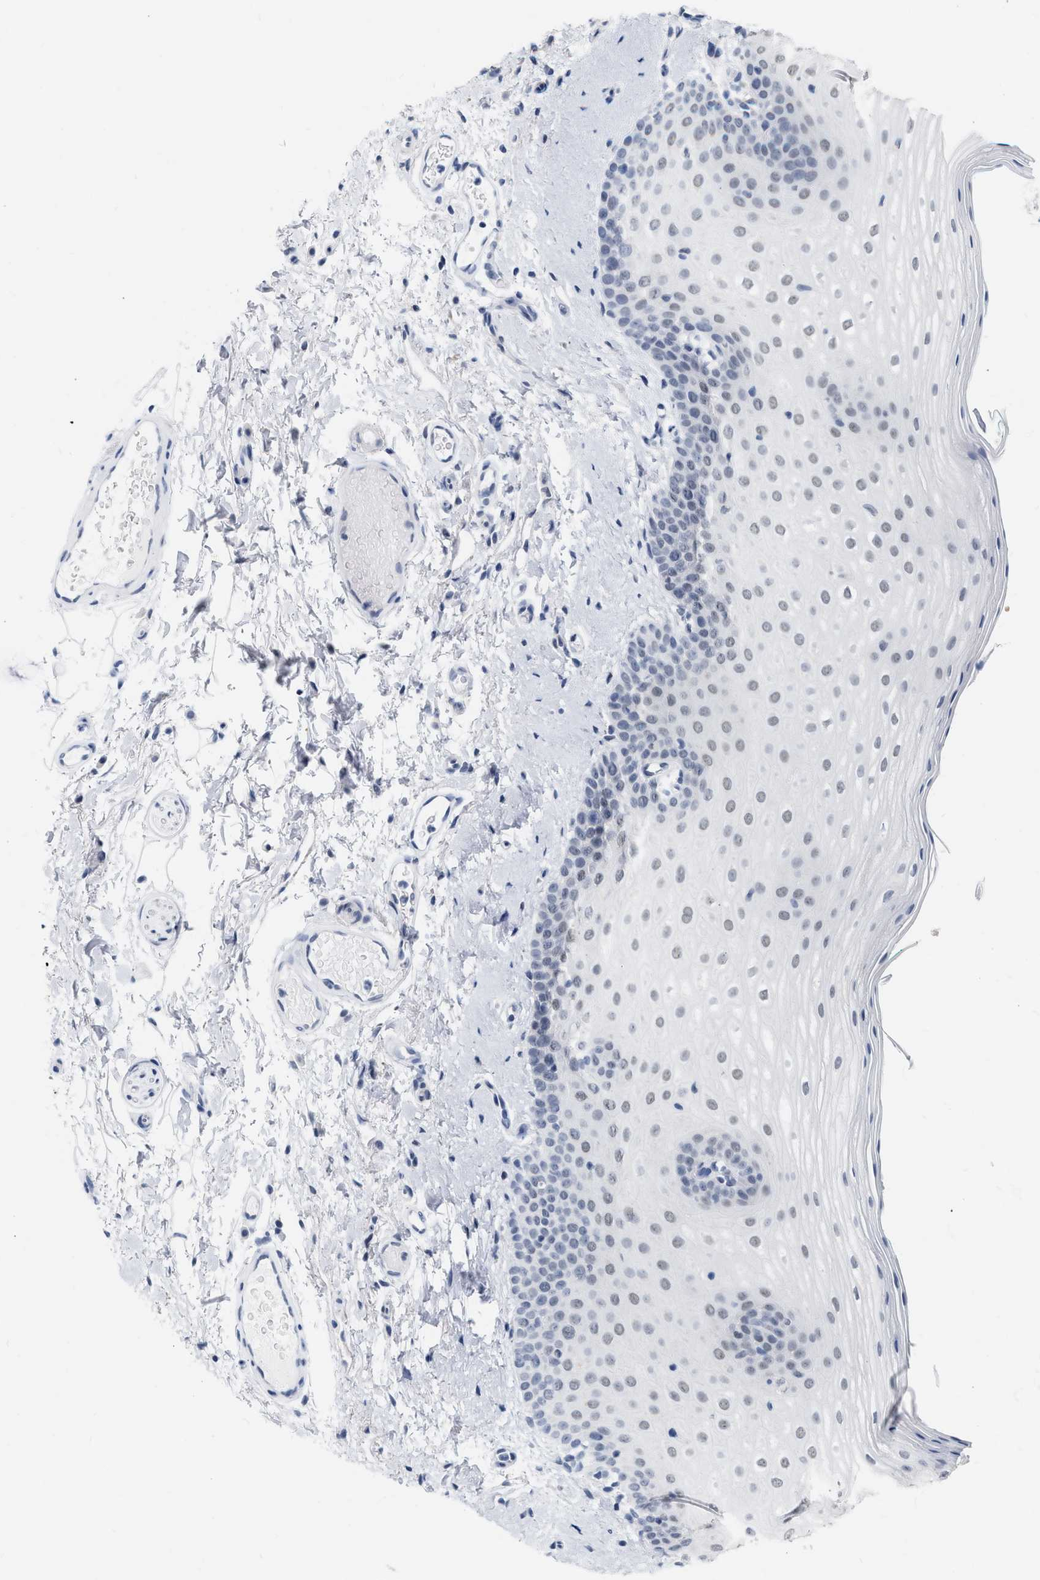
{"staining": {"intensity": "negative", "quantity": "none", "location": "none"}, "tissue": "oral mucosa", "cell_type": "Squamous epithelial cells", "image_type": "normal", "snomed": [{"axis": "morphology", "description": "Normal tissue, NOS"}, {"axis": "topography", "description": "Skin"}, {"axis": "topography", "description": "Oral tissue"}], "caption": "High magnification brightfield microscopy of unremarkable oral mucosa stained with DAB (3,3'-diaminobenzidine) (brown) and counterstained with hematoxylin (blue): squamous epithelial cells show no significant expression. (DAB (3,3'-diaminobenzidine) immunohistochemistry with hematoxylin counter stain).", "gene": "XIRP1", "patient": {"sex": "male", "age": 84}}